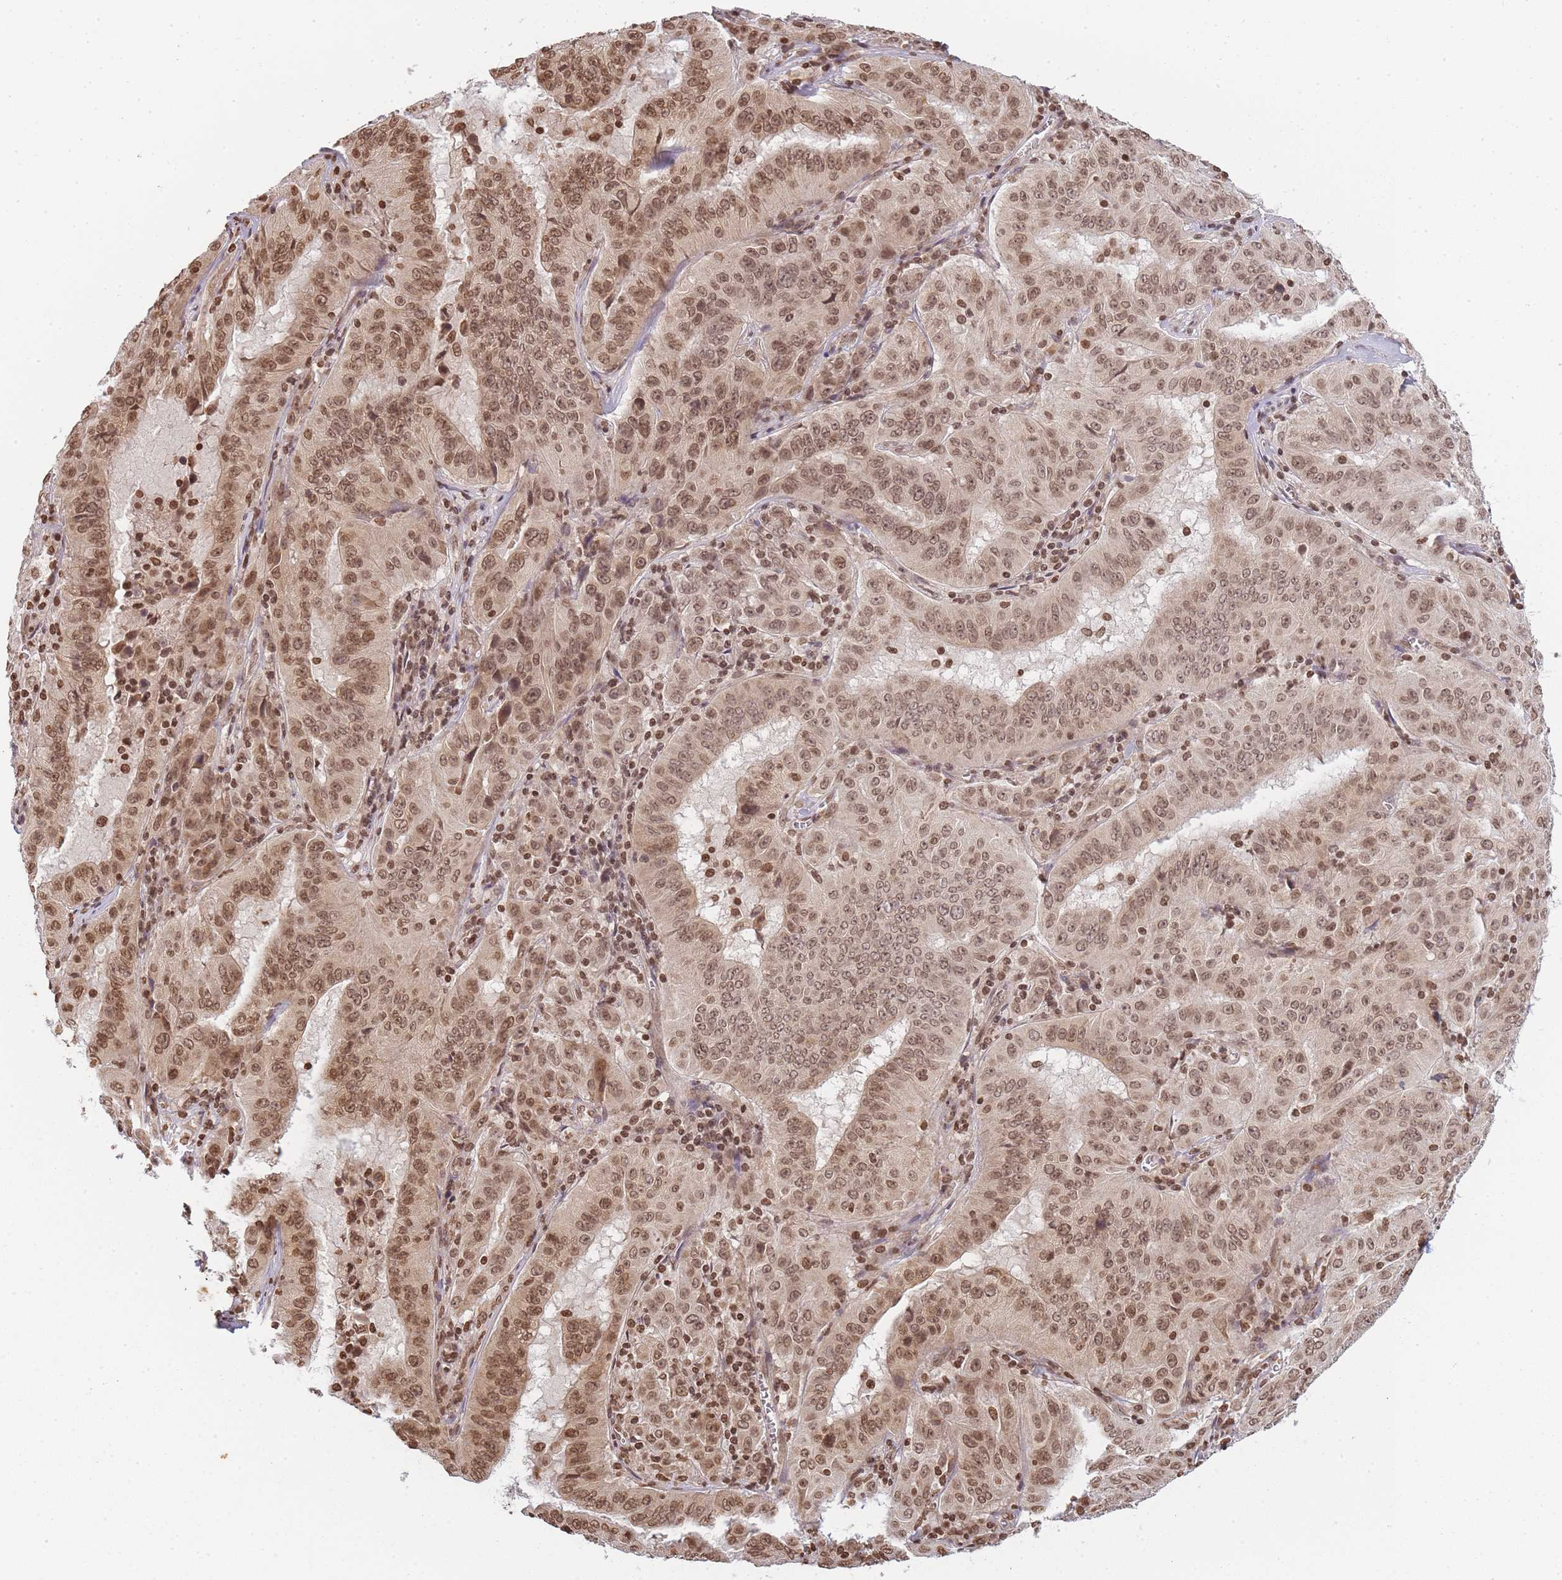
{"staining": {"intensity": "moderate", "quantity": ">75%", "location": "nuclear"}, "tissue": "pancreatic cancer", "cell_type": "Tumor cells", "image_type": "cancer", "snomed": [{"axis": "morphology", "description": "Adenocarcinoma, NOS"}, {"axis": "topography", "description": "Pancreas"}], "caption": "This micrograph reveals immunohistochemistry staining of human pancreatic cancer (adenocarcinoma), with medium moderate nuclear positivity in about >75% of tumor cells.", "gene": "WWTR1", "patient": {"sex": "male", "age": 63}}